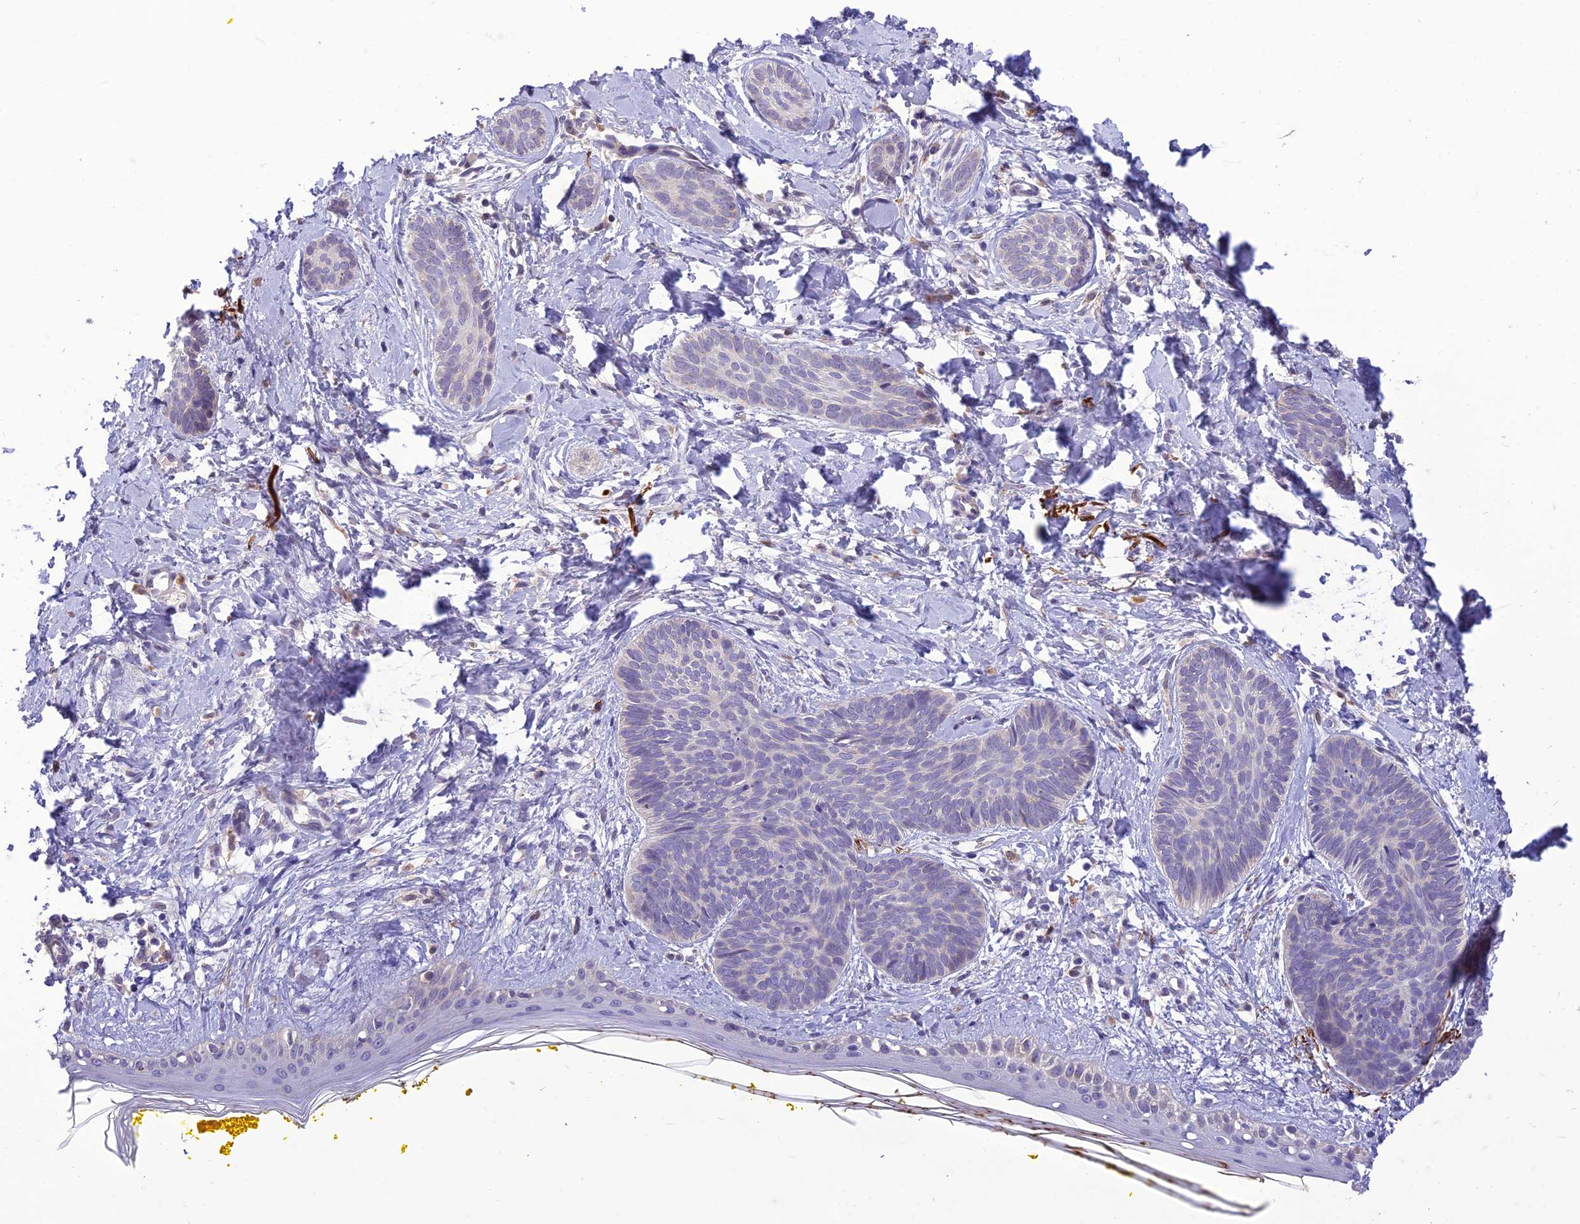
{"staining": {"intensity": "negative", "quantity": "none", "location": "none"}, "tissue": "skin cancer", "cell_type": "Tumor cells", "image_type": "cancer", "snomed": [{"axis": "morphology", "description": "Basal cell carcinoma"}, {"axis": "topography", "description": "Skin"}], "caption": "This is an immunohistochemistry micrograph of basal cell carcinoma (skin). There is no expression in tumor cells.", "gene": "ITGAE", "patient": {"sex": "female", "age": 81}}